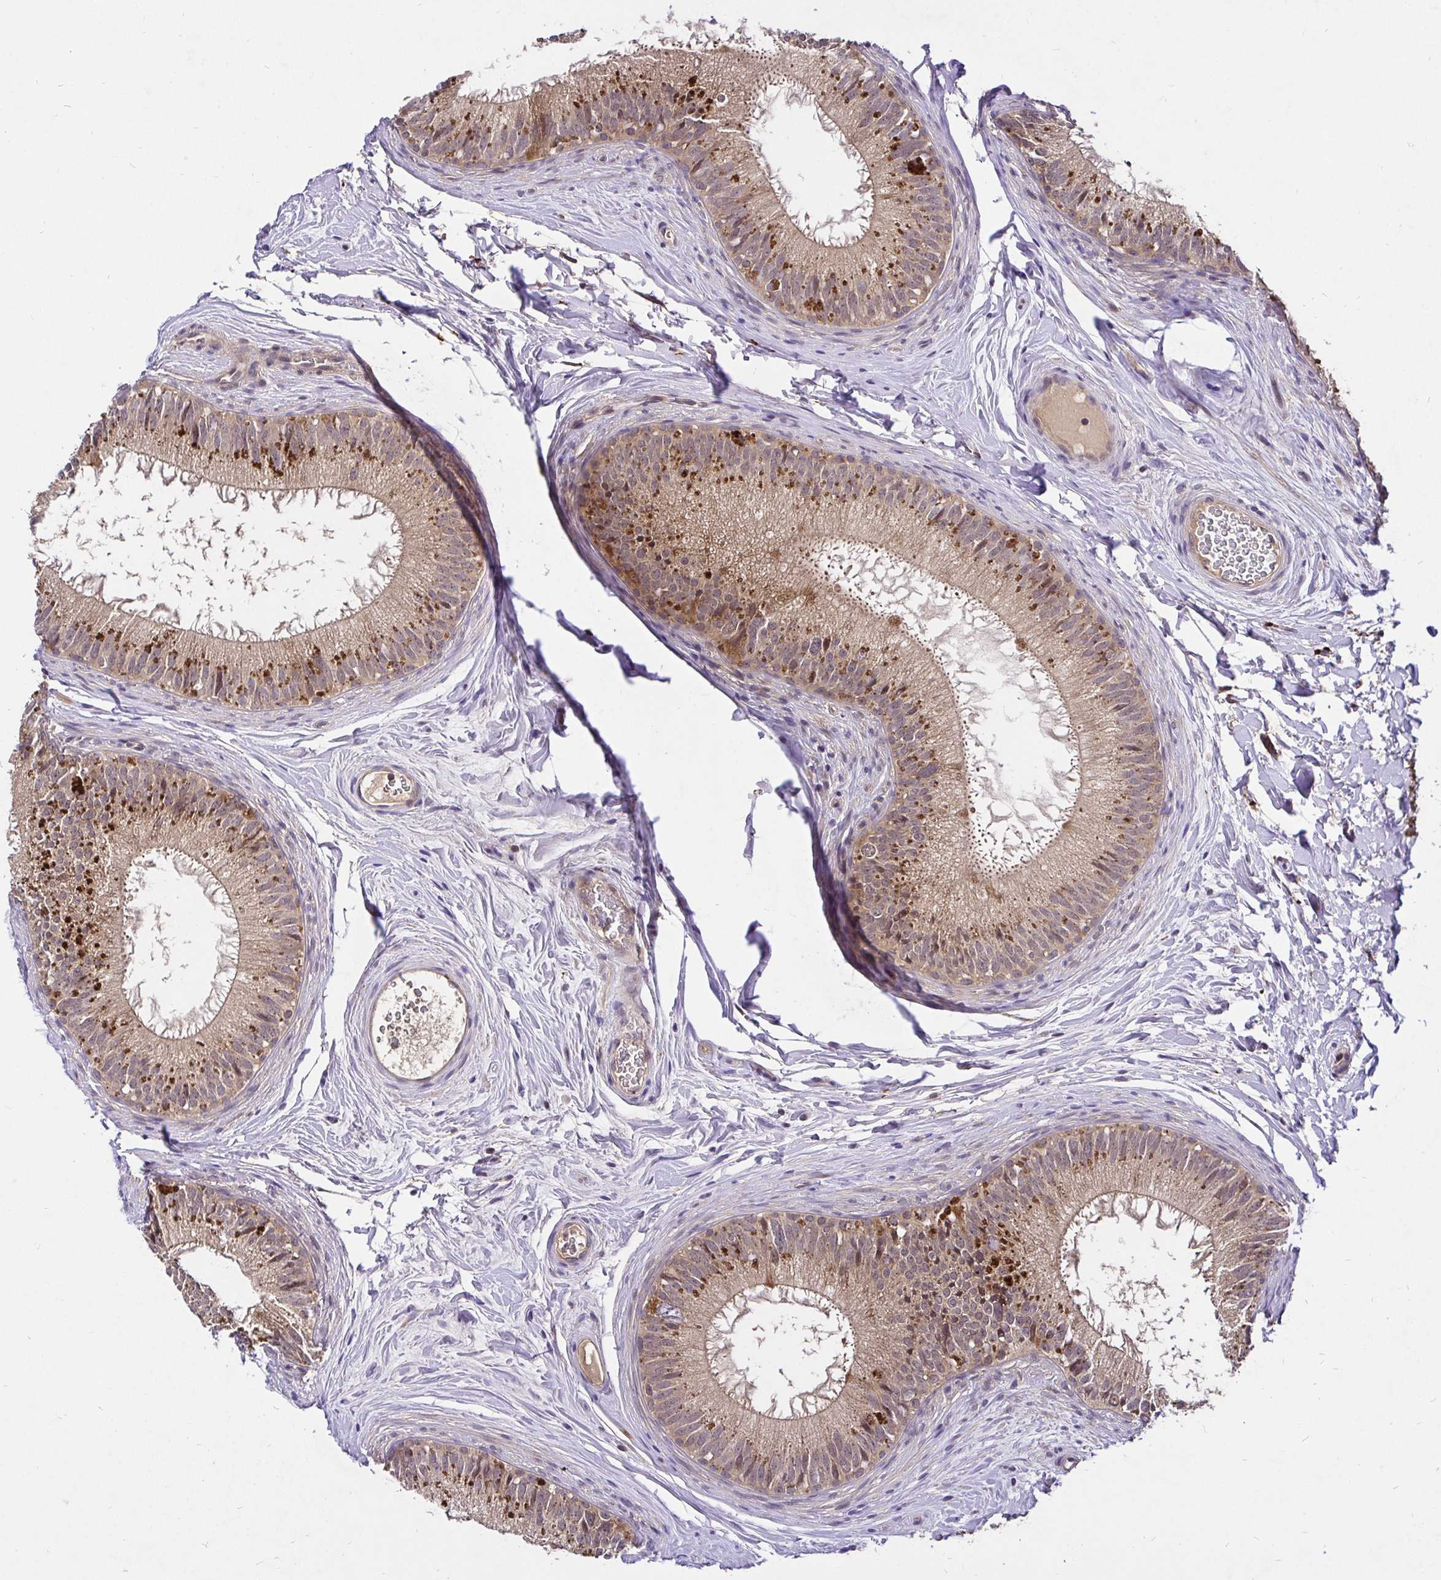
{"staining": {"intensity": "moderate", "quantity": ">75%", "location": "cytoplasmic/membranous"}, "tissue": "epididymis", "cell_type": "Glandular cells", "image_type": "normal", "snomed": [{"axis": "morphology", "description": "Normal tissue, NOS"}, {"axis": "topography", "description": "Epididymis"}], "caption": "Epididymis stained with DAB immunohistochemistry reveals medium levels of moderate cytoplasmic/membranous positivity in approximately >75% of glandular cells.", "gene": "UBE2M", "patient": {"sex": "male", "age": 44}}